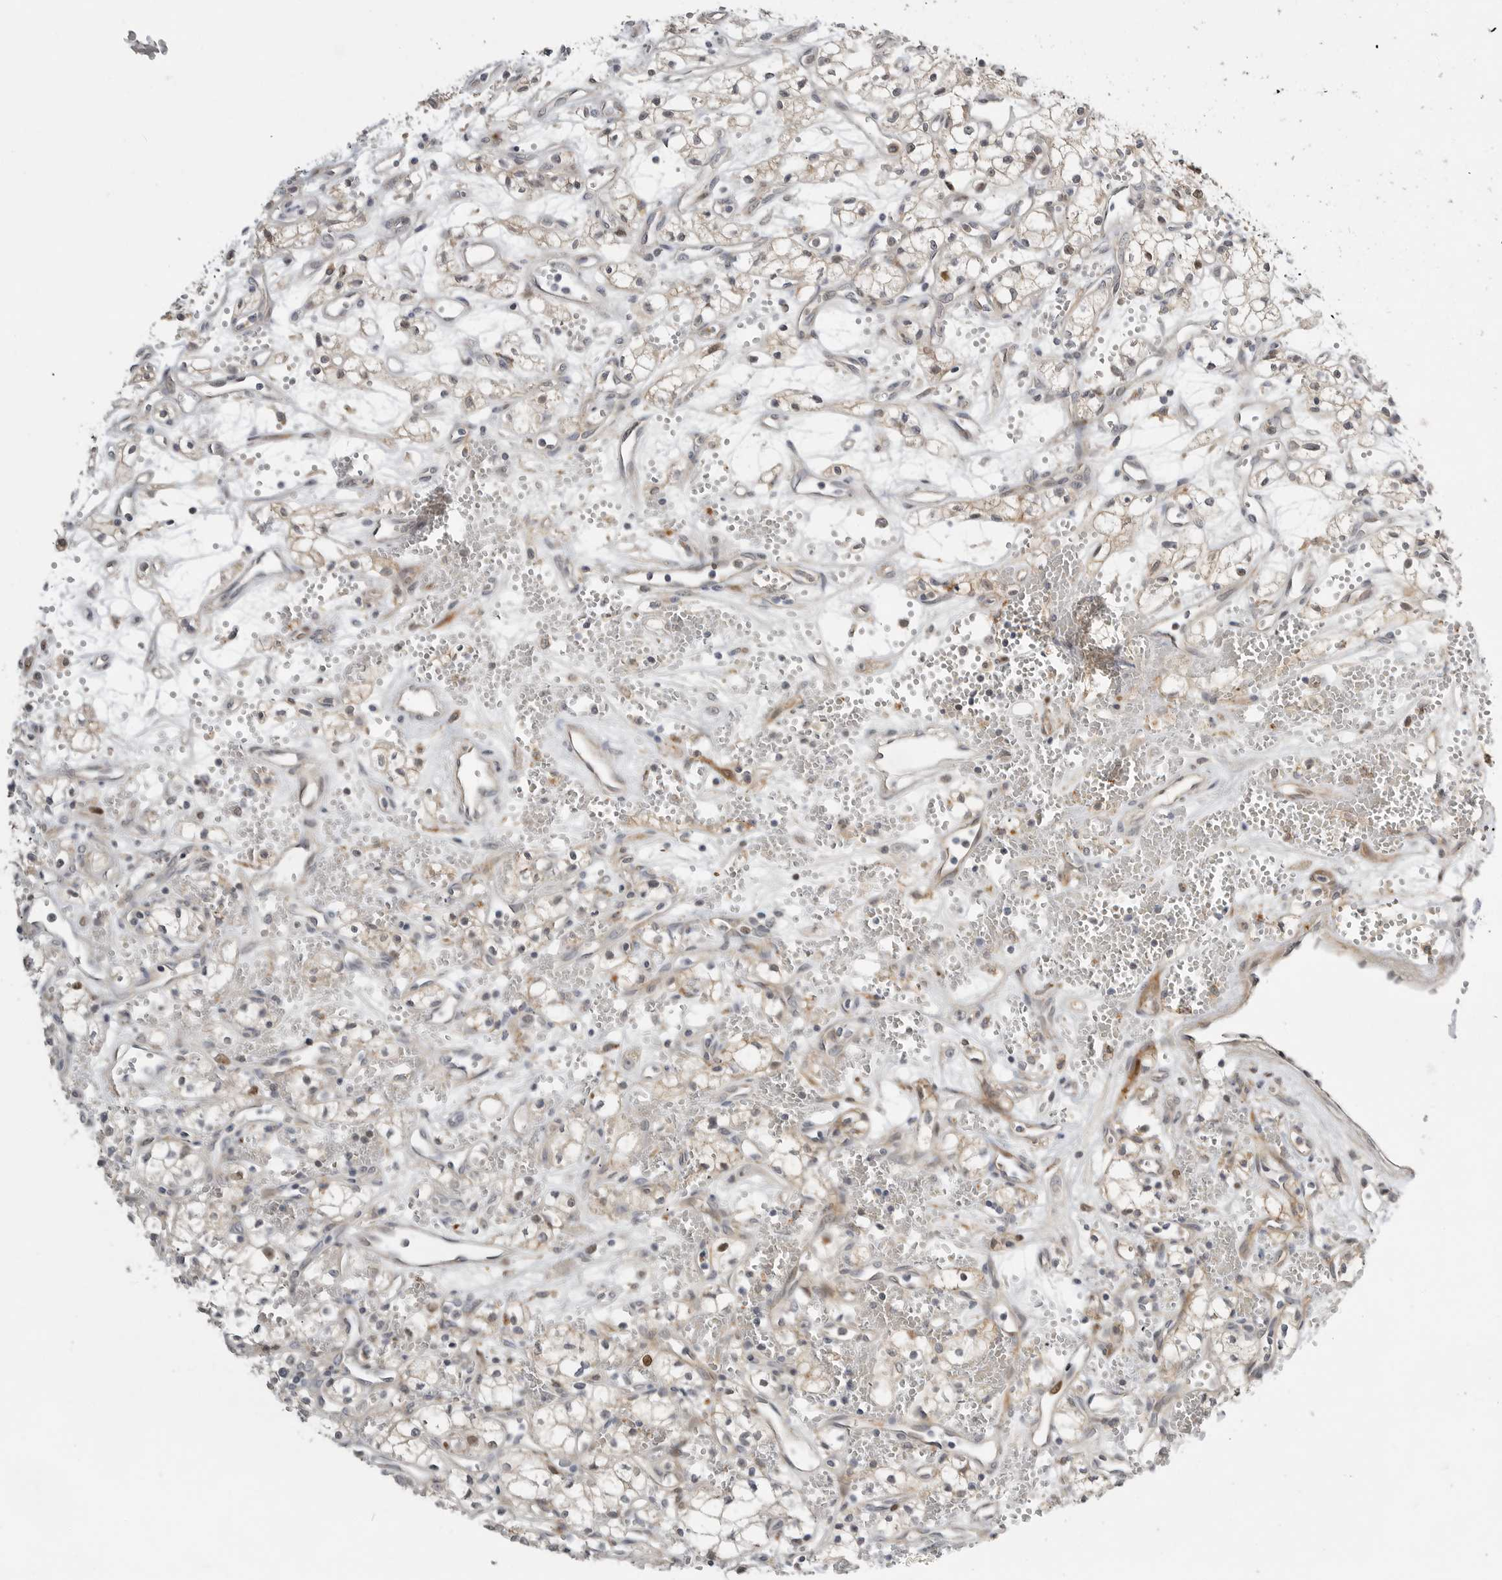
{"staining": {"intensity": "negative", "quantity": "none", "location": "none"}, "tissue": "renal cancer", "cell_type": "Tumor cells", "image_type": "cancer", "snomed": [{"axis": "morphology", "description": "Adenocarcinoma, NOS"}, {"axis": "topography", "description": "Kidney"}], "caption": "Protein analysis of renal cancer (adenocarcinoma) exhibits no significant positivity in tumor cells. (Stains: DAB immunohistochemistry (IHC) with hematoxylin counter stain, Microscopy: brightfield microscopy at high magnification).", "gene": "CSNK1G3", "patient": {"sex": "male", "age": 59}}